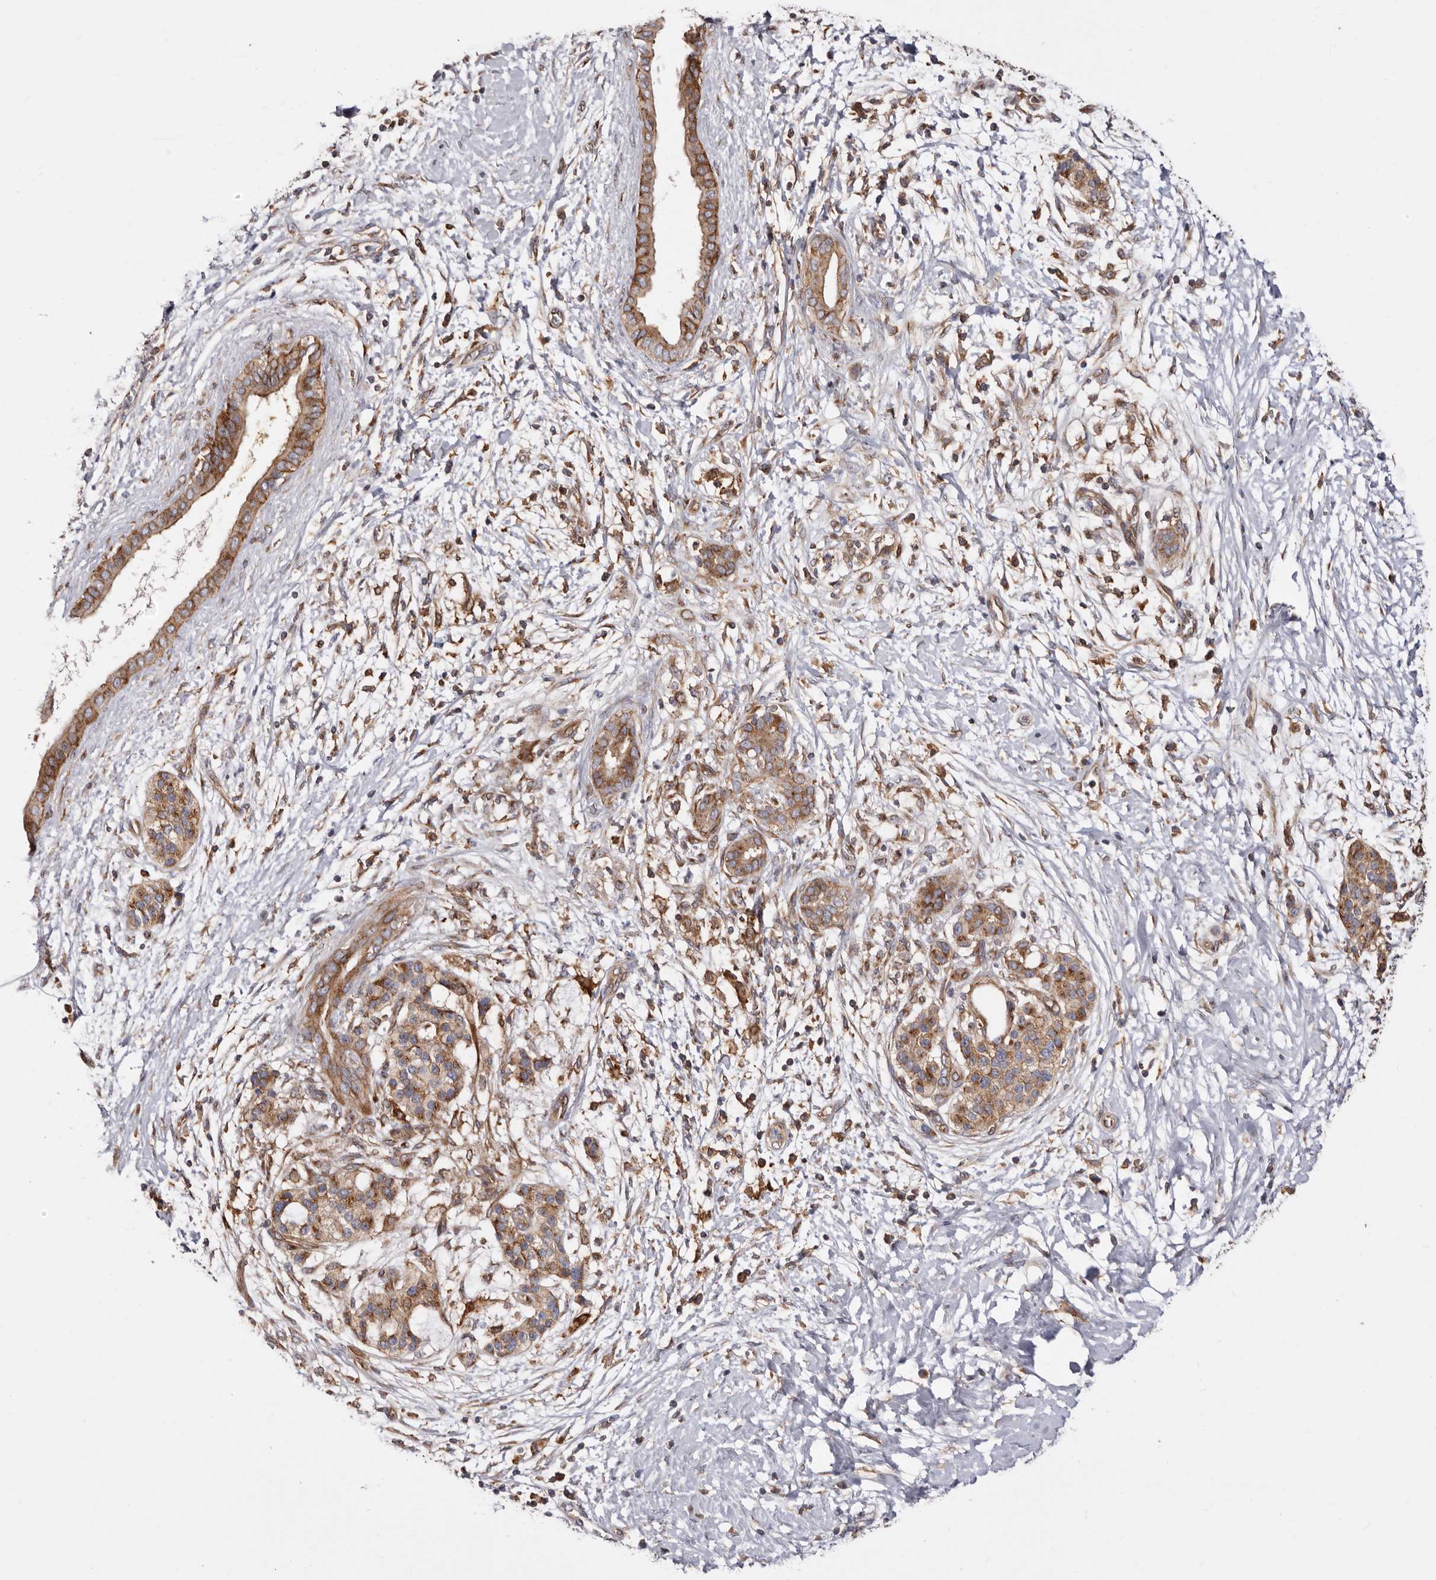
{"staining": {"intensity": "moderate", "quantity": ">75%", "location": "cytoplasmic/membranous"}, "tissue": "pancreatic cancer", "cell_type": "Tumor cells", "image_type": "cancer", "snomed": [{"axis": "morphology", "description": "Adenocarcinoma, NOS"}, {"axis": "topography", "description": "Pancreas"}], "caption": "Moderate cytoplasmic/membranous protein staining is seen in about >75% of tumor cells in adenocarcinoma (pancreatic). (DAB IHC, brown staining for protein, blue staining for nuclei).", "gene": "COQ8B", "patient": {"sex": "male", "age": 58}}